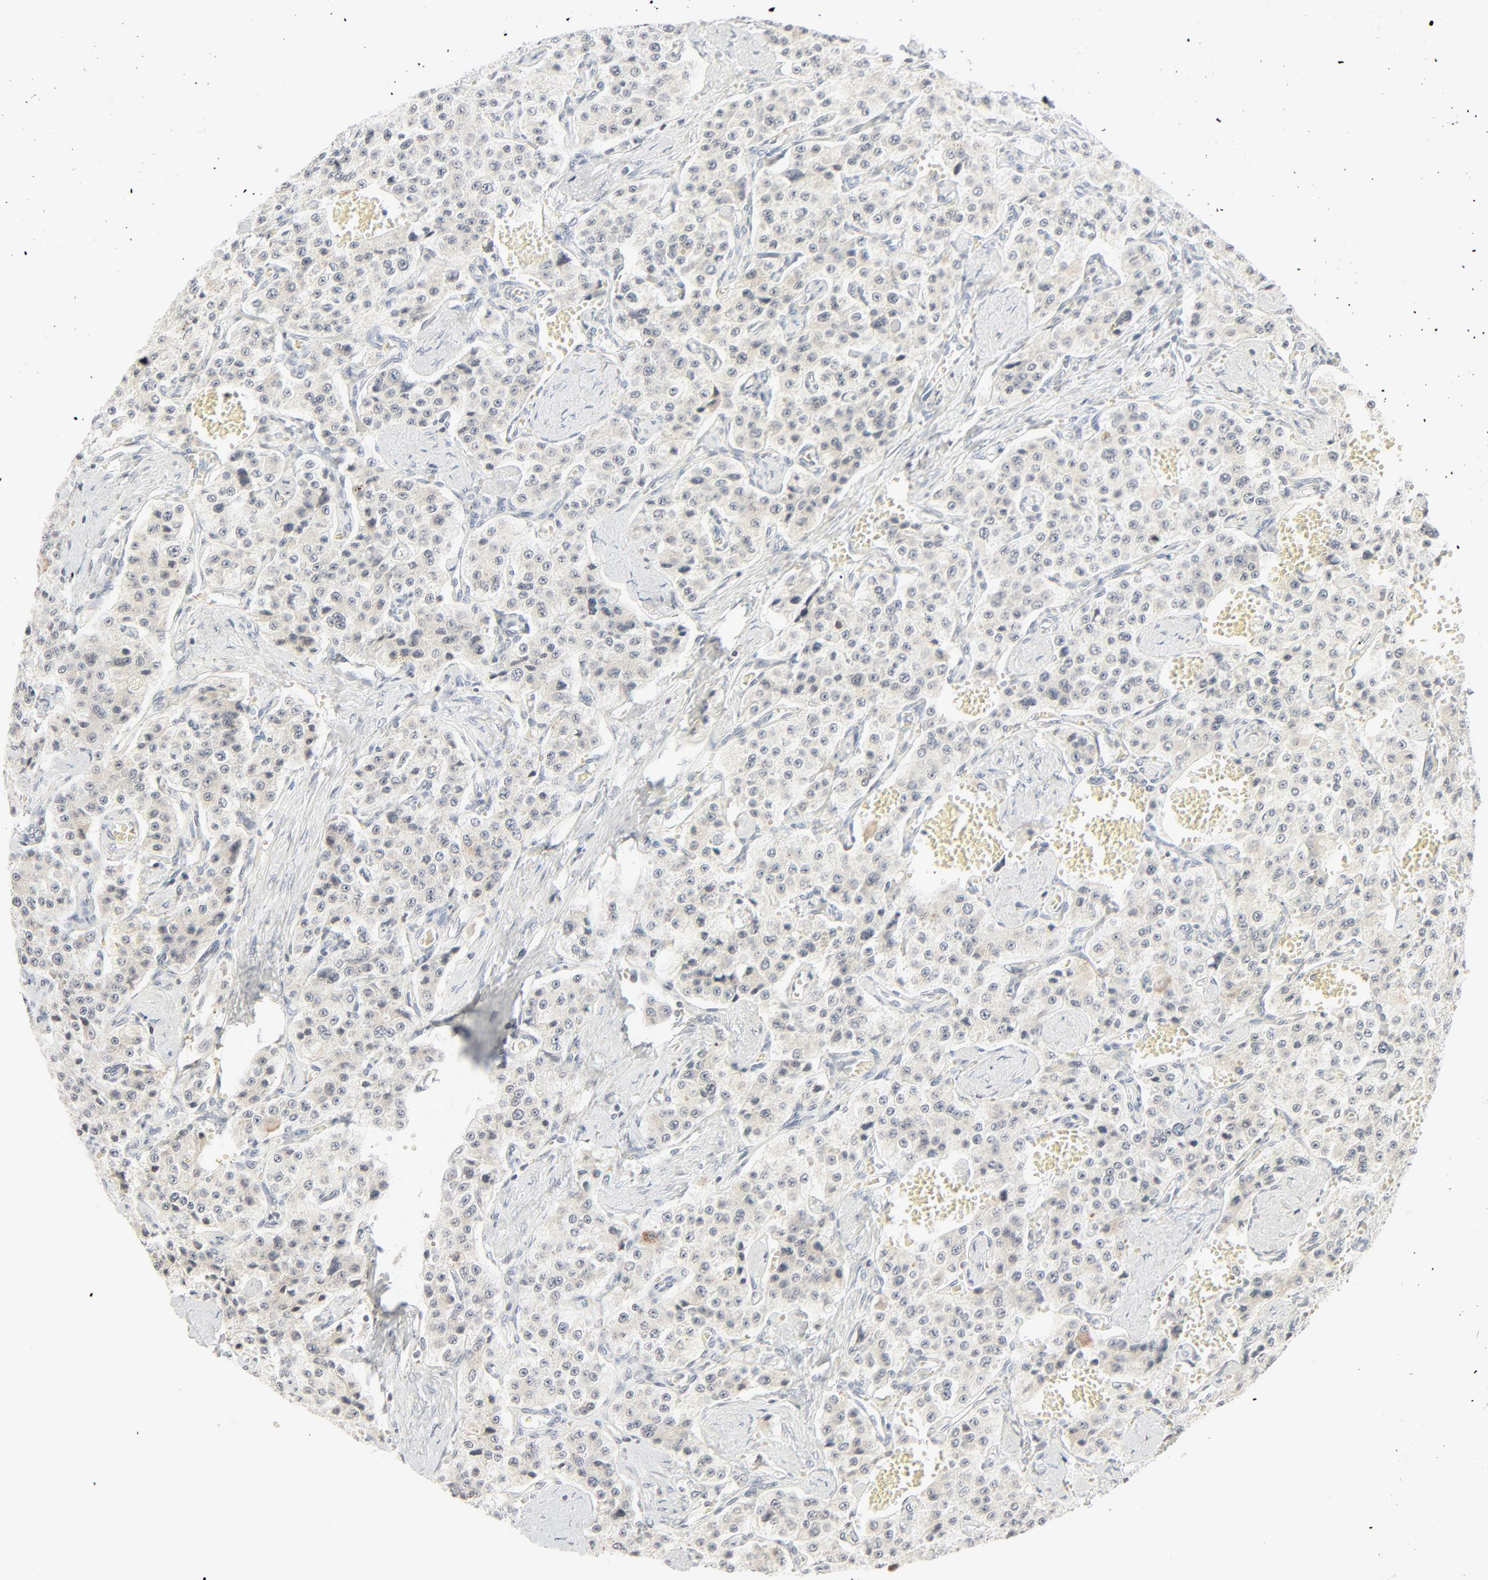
{"staining": {"intensity": "negative", "quantity": "none", "location": "none"}, "tissue": "carcinoid", "cell_type": "Tumor cells", "image_type": "cancer", "snomed": [{"axis": "morphology", "description": "Carcinoid, malignant, NOS"}, {"axis": "topography", "description": "Small intestine"}], "caption": "An IHC micrograph of carcinoid is shown. There is no staining in tumor cells of carcinoid.", "gene": "MAD1L1", "patient": {"sex": "male", "age": 52}}